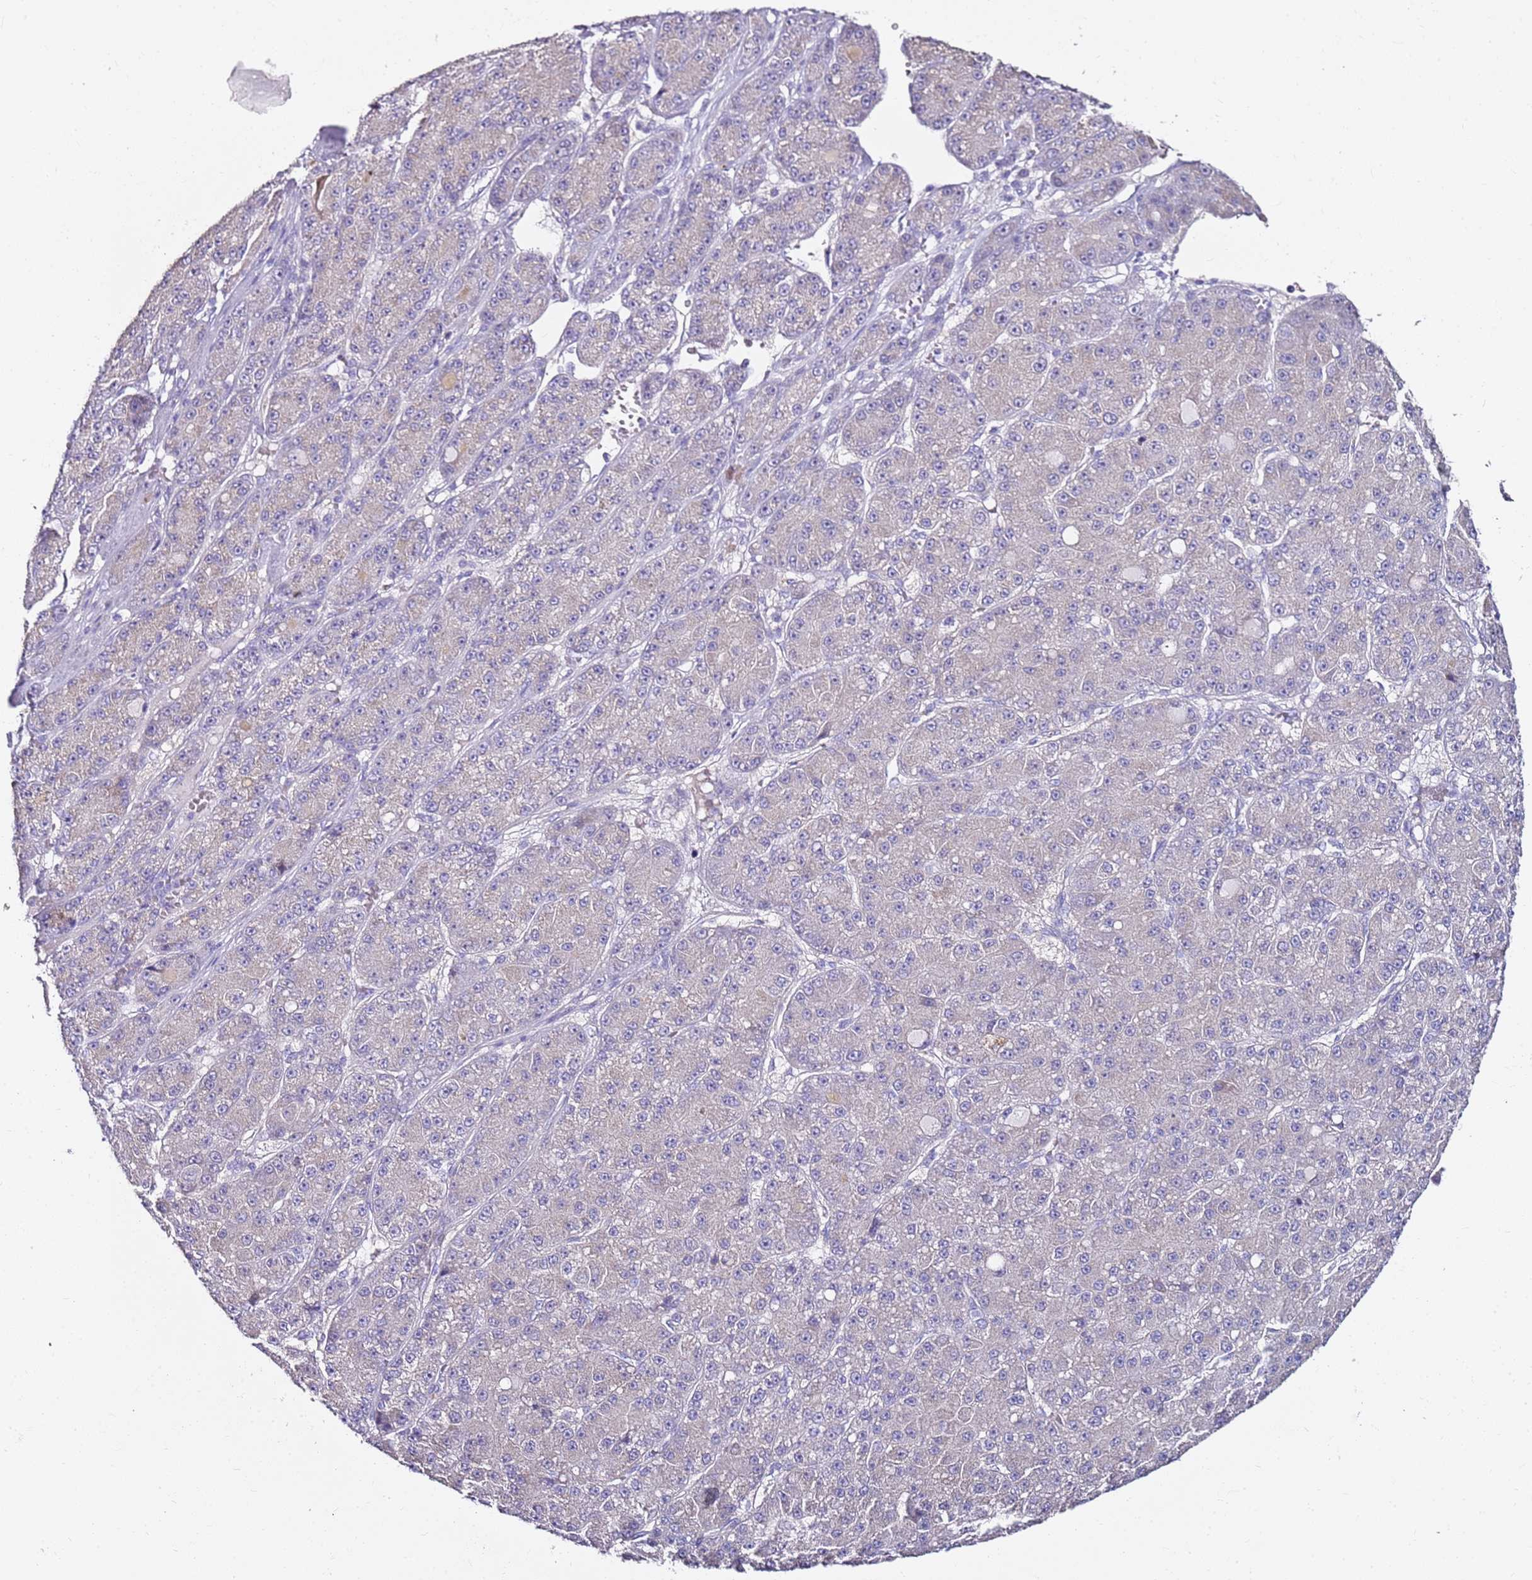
{"staining": {"intensity": "negative", "quantity": "none", "location": "none"}, "tissue": "liver cancer", "cell_type": "Tumor cells", "image_type": "cancer", "snomed": [{"axis": "morphology", "description": "Carcinoma, Hepatocellular, NOS"}, {"axis": "topography", "description": "Liver"}], "caption": "This is an IHC image of human liver cancer (hepatocellular carcinoma). There is no positivity in tumor cells.", "gene": "MYBPC3", "patient": {"sex": "male", "age": 67}}